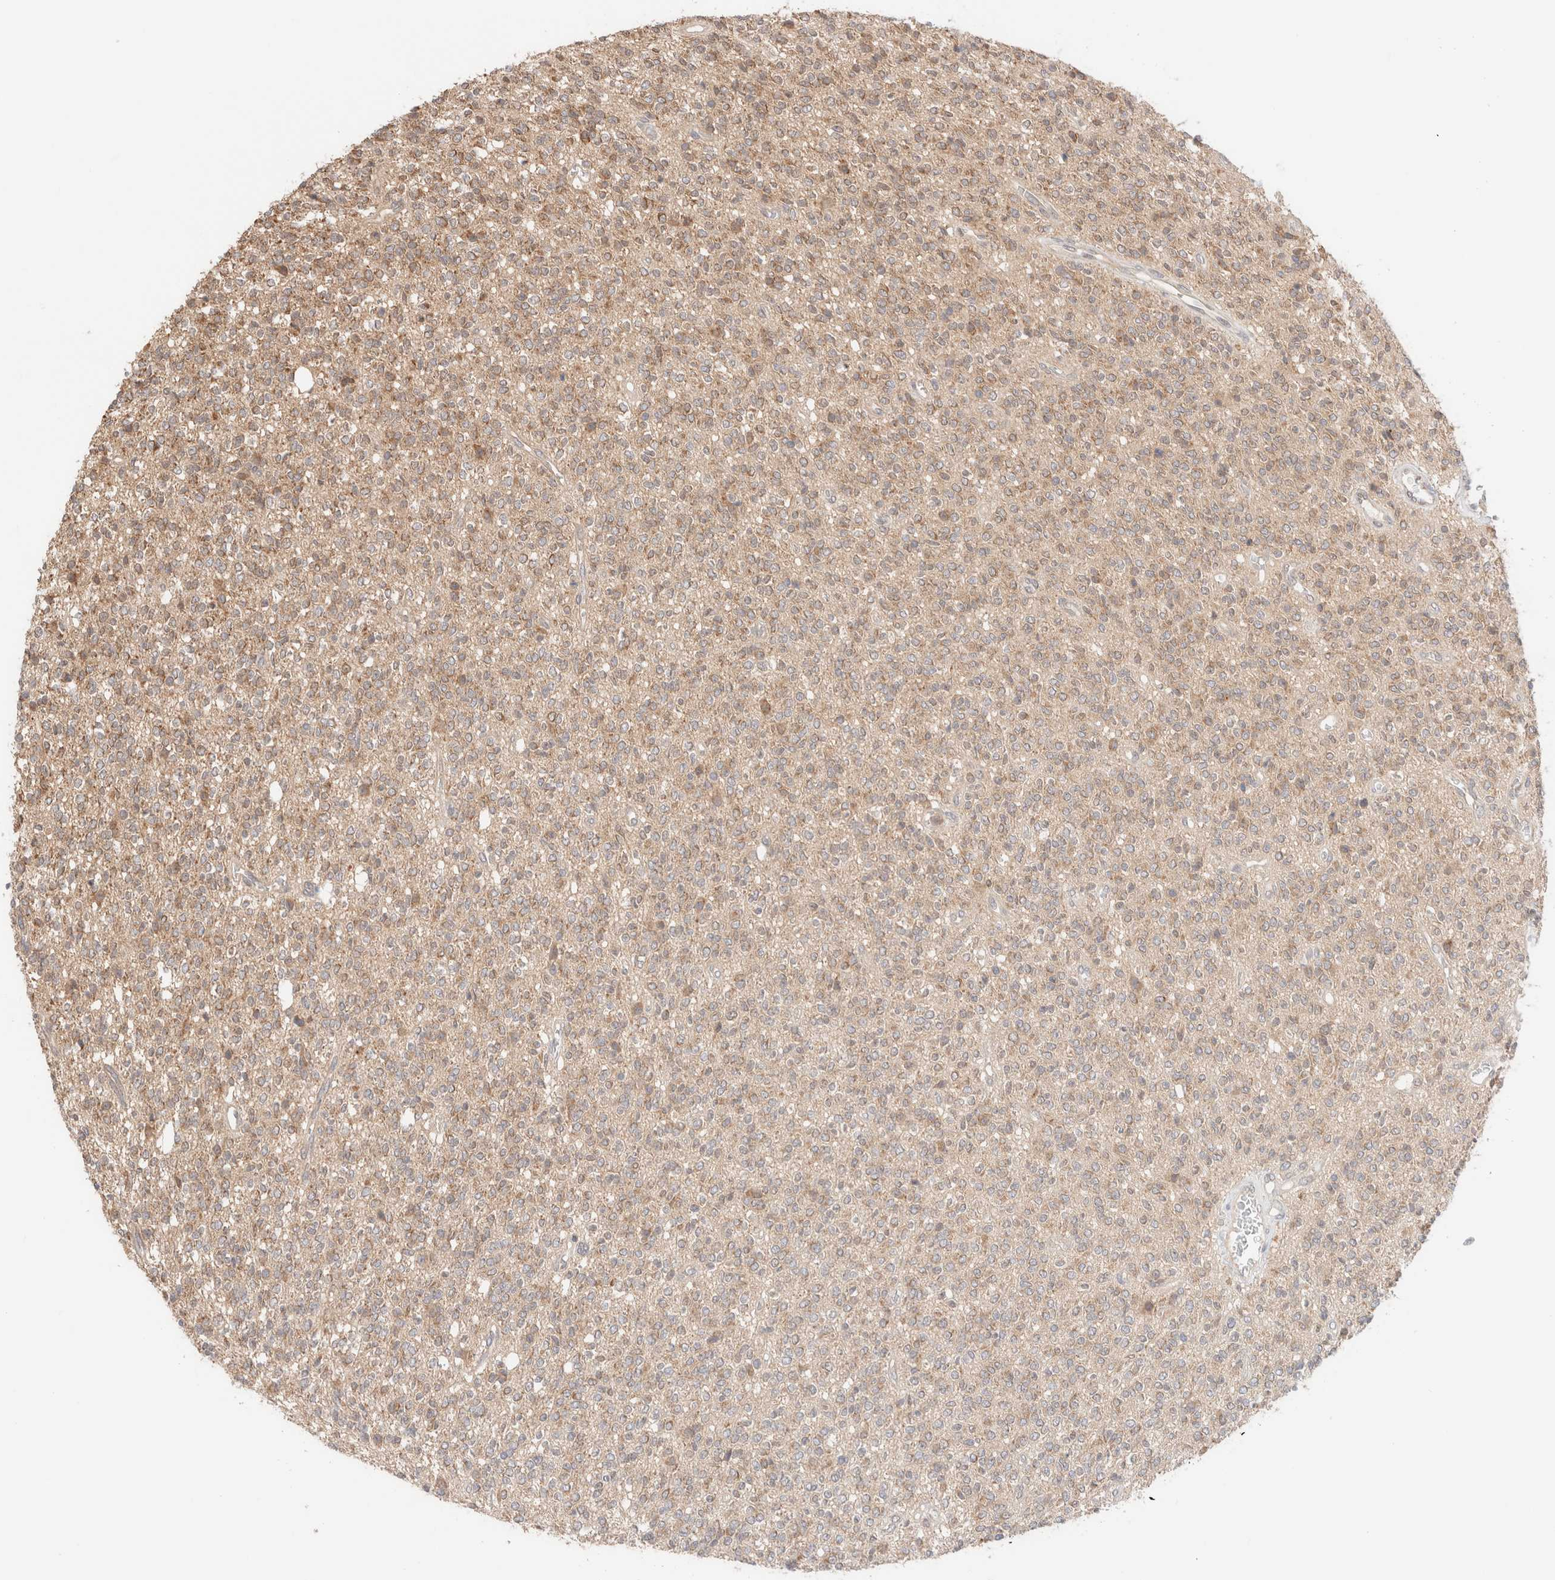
{"staining": {"intensity": "weak", "quantity": "25%-75%", "location": "cytoplasmic/membranous"}, "tissue": "glioma", "cell_type": "Tumor cells", "image_type": "cancer", "snomed": [{"axis": "morphology", "description": "Glioma, malignant, High grade"}, {"axis": "topography", "description": "Brain"}], "caption": "Tumor cells demonstrate low levels of weak cytoplasmic/membranous positivity in about 25%-75% of cells in glioma. (Brightfield microscopy of DAB IHC at high magnification).", "gene": "XKR4", "patient": {"sex": "male", "age": 34}}